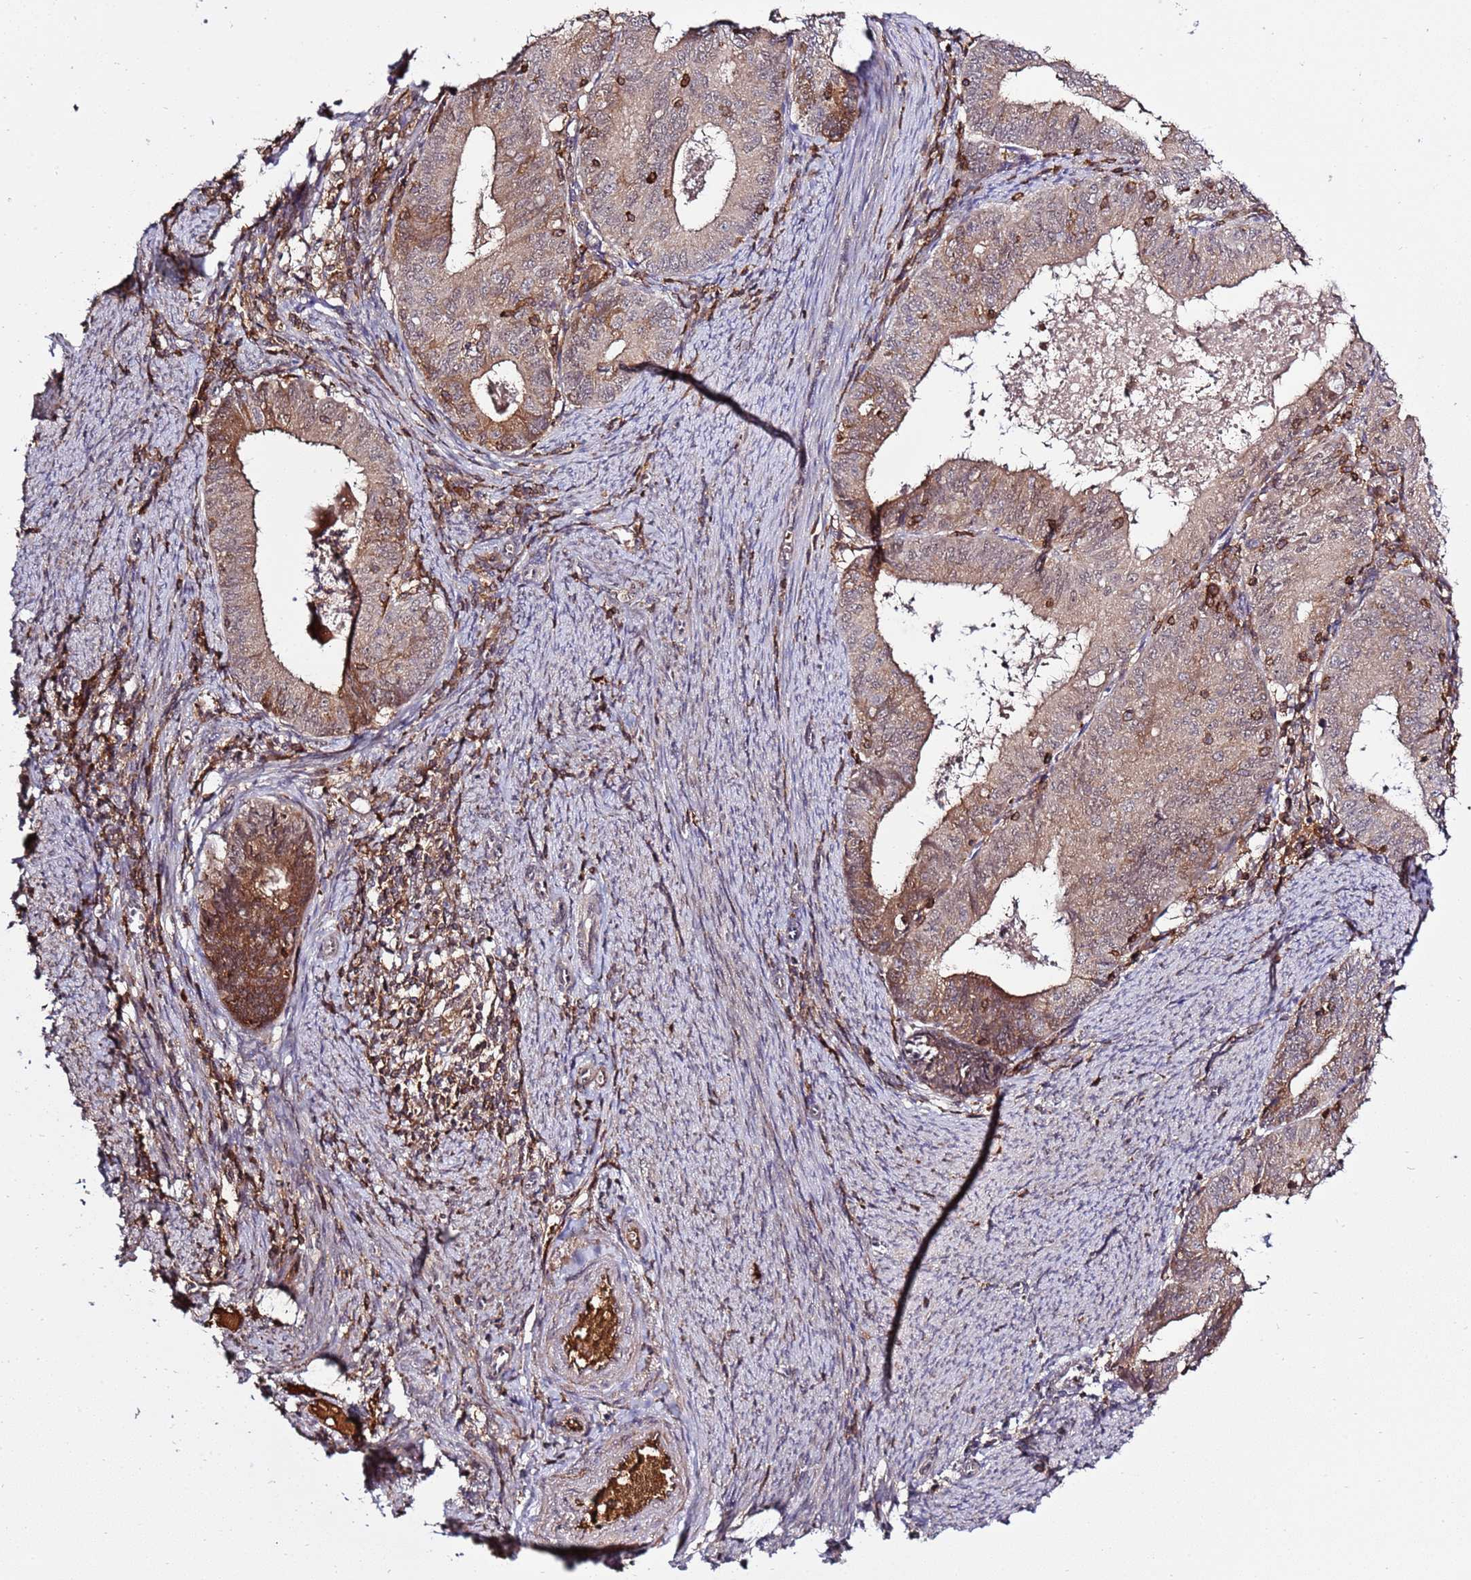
{"staining": {"intensity": "weak", "quantity": ">75%", "location": "cytoplasmic/membranous"}, "tissue": "endometrial cancer", "cell_type": "Tumor cells", "image_type": "cancer", "snomed": [{"axis": "morphology", "description": "Adenocarcinoma, NOS"}, {"axis": "topography", "description": "Endometrium"}], "caption": "A brown stain shows weak cytoplasmic/membranous positivity of a protein in adenocarcinoma (endometrial) tumor cells.", "gene": "ZNF624", "patient": {"sex": "female", "age": 57}}